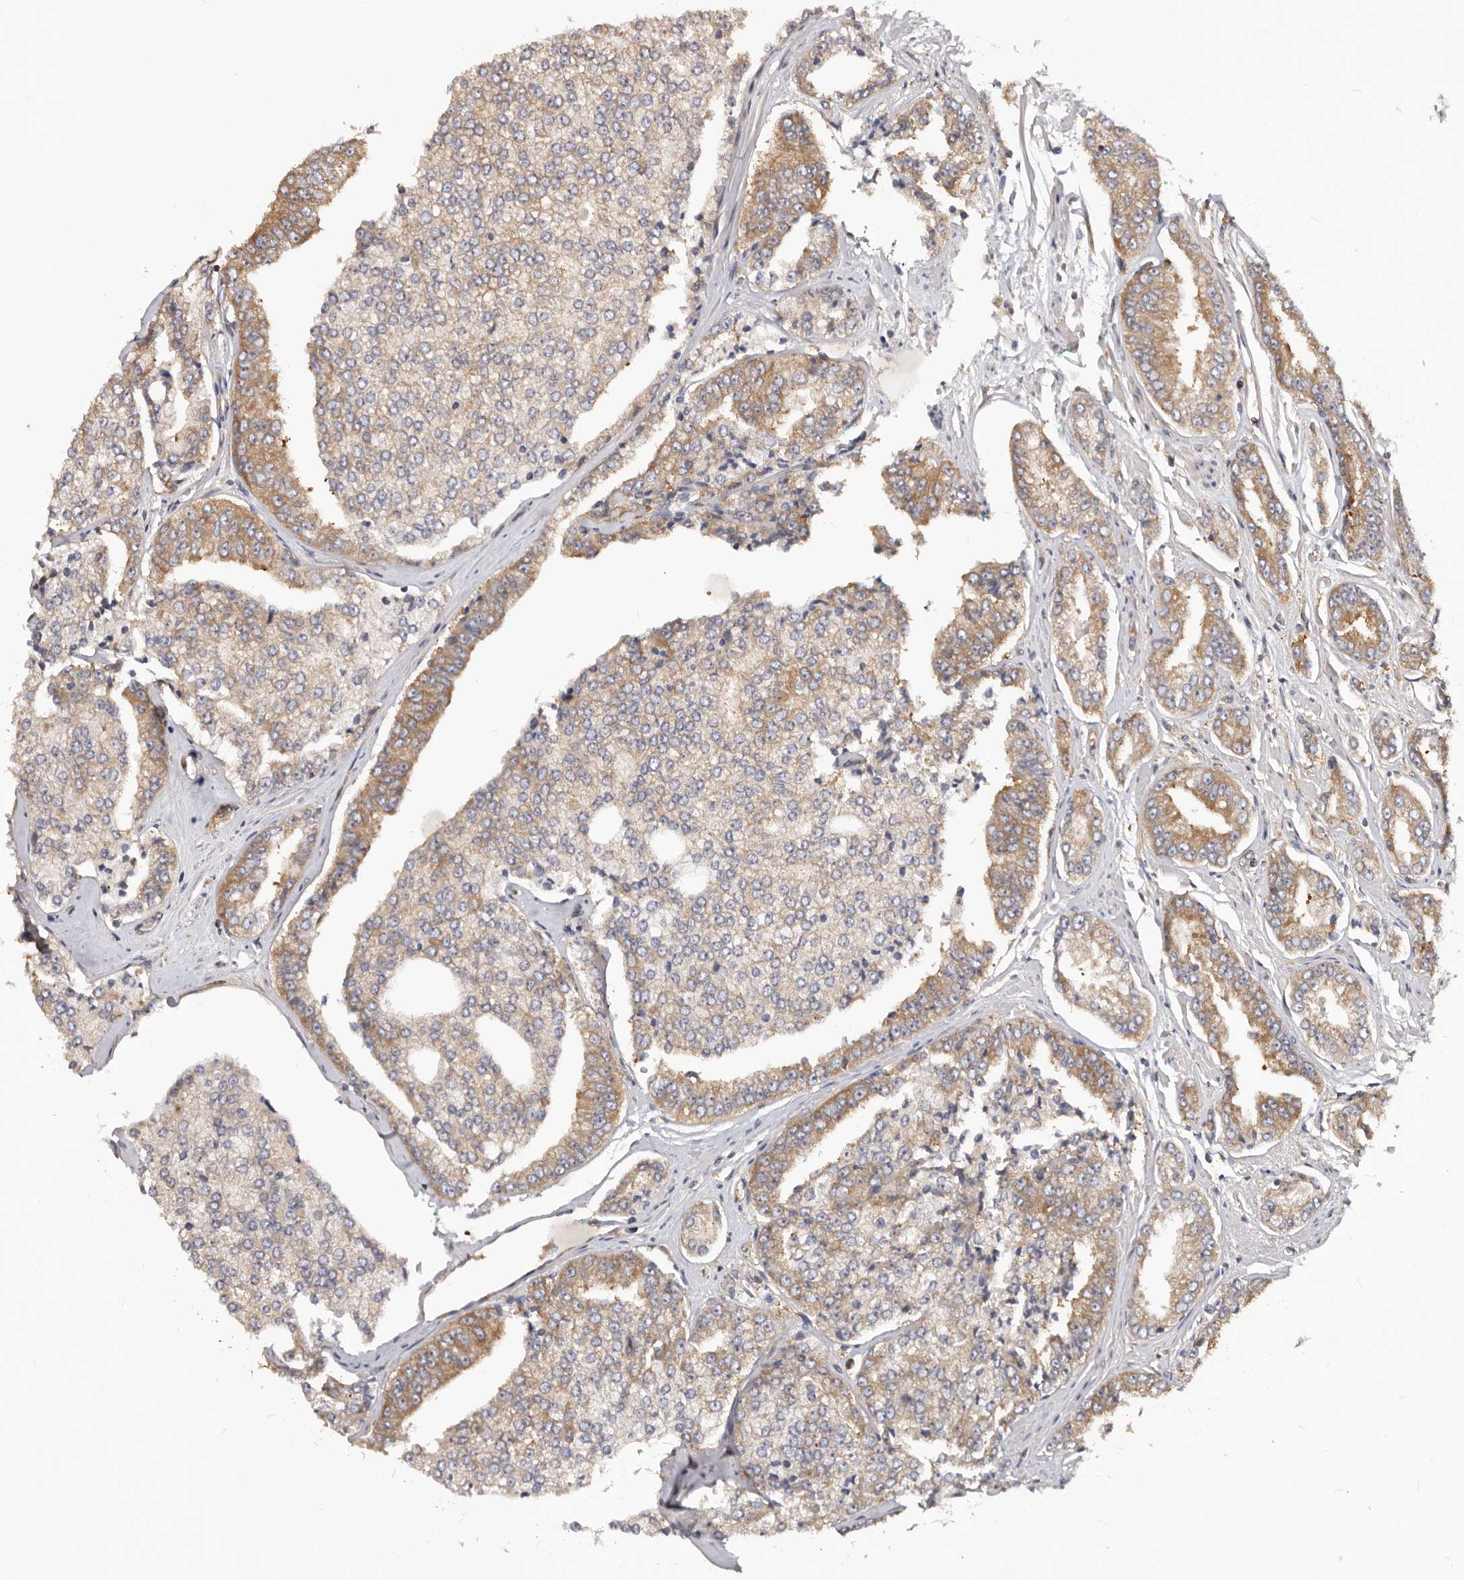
{"staining": {"intensity": "moderate", "quantity": ">75%", "location": "cytoplasmic/membranous"}, "tissue": "prostate cancer", "cell_type": "Tumor cells", "image_type": "cancer", "snomed": [{"axis": "morphology", "description": "Adenocarcinoma, High grade"}, {"axis": "topography", "description": "Prostate"}], "caption": "This histopathology image reveals immunohistochemistry (IHC) staining of prostate cancer (high-grade adenocarcinoma), with medium moderate cytoplasmic/membranous staining in approximately >75% of tumor cells.", "gene": "EPRS1", "patient": {"sex": "male", "age": 71}}